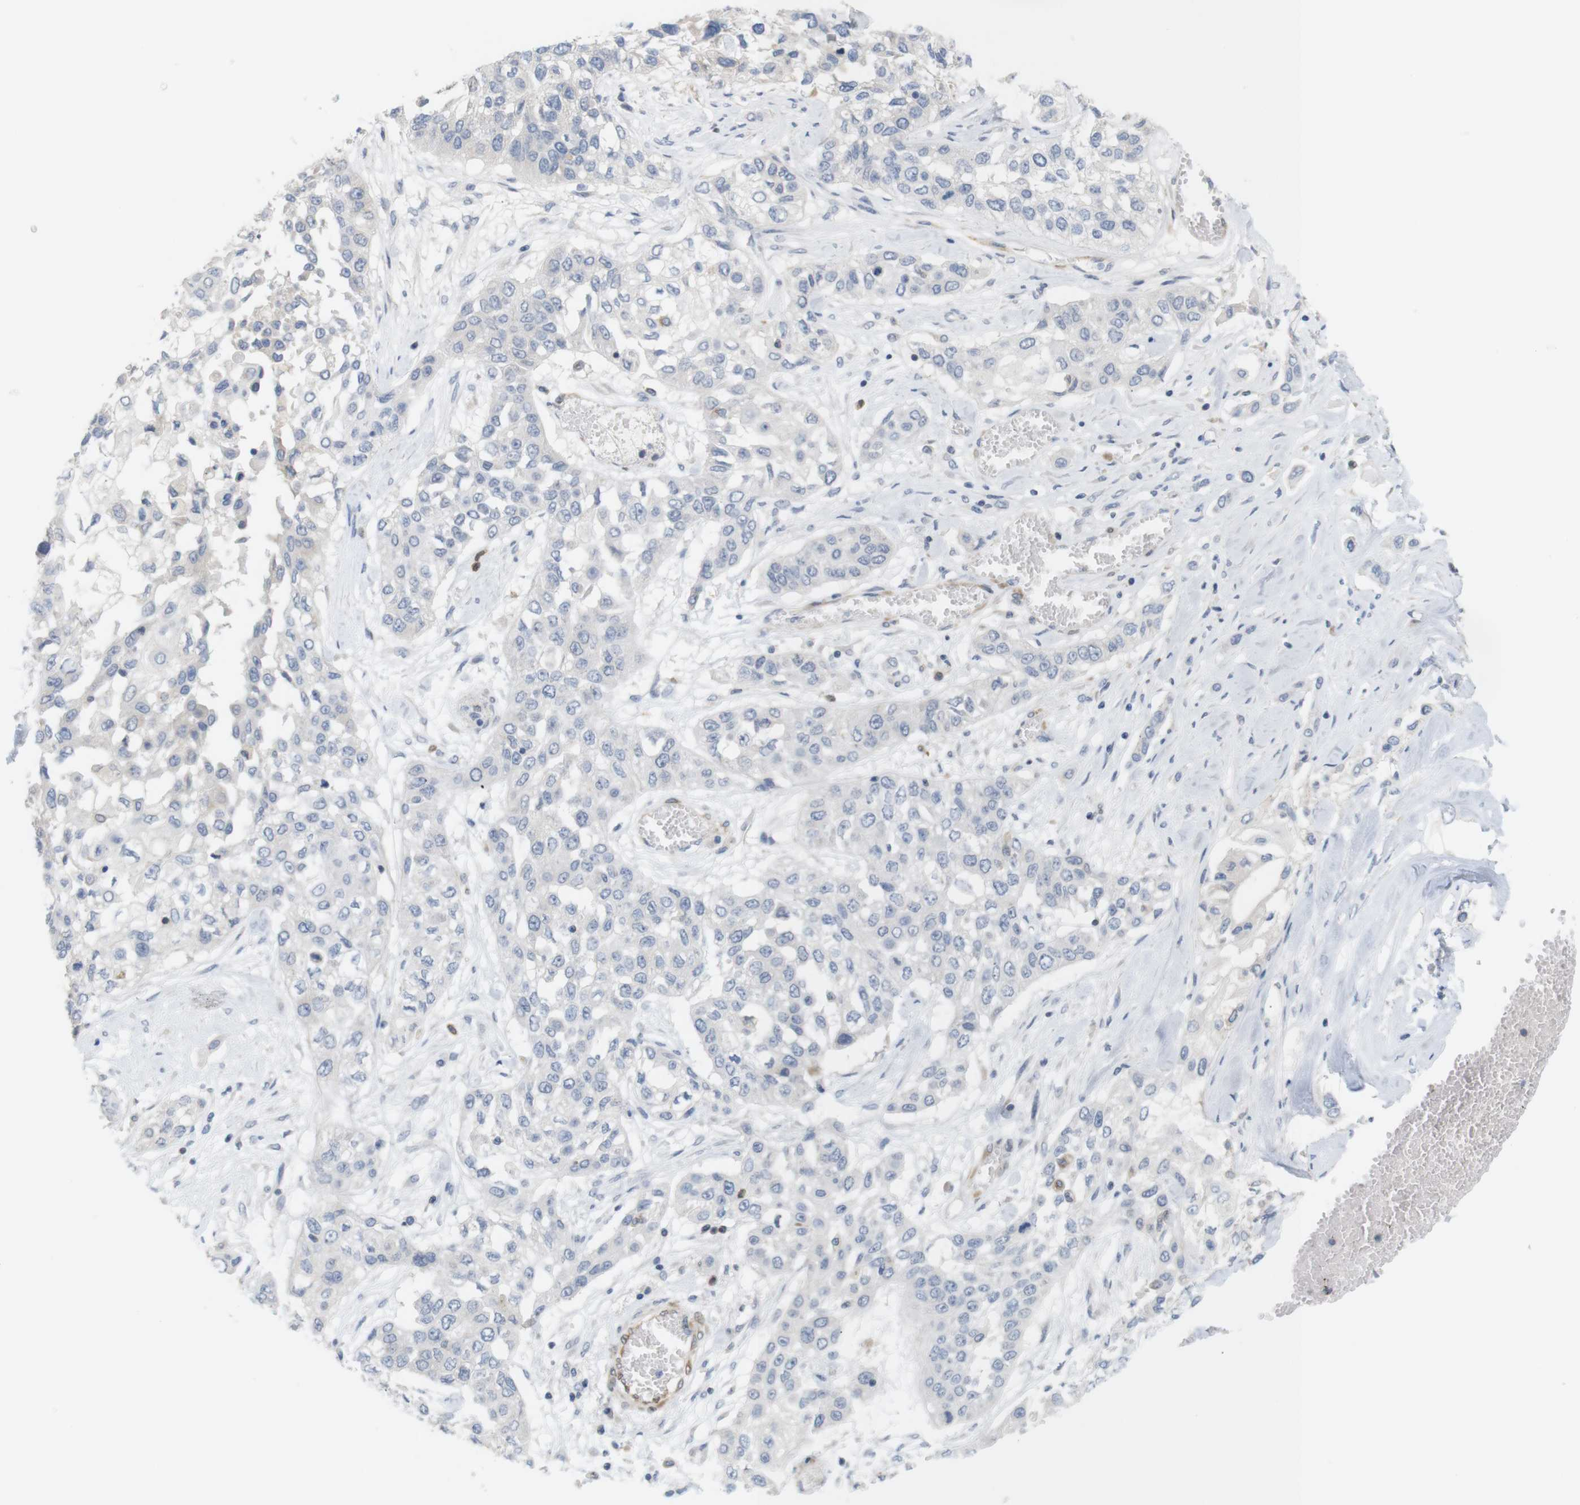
{"staining": {"intensity": "negative", "quantity": "none", "location": "none"}, "tissue": "lung cancer", "cell_type": "Tumor cells", "image_type": "cancer", "snomed": [{"axis": "morphology", "description": "Squamous cell carcinoma, NOS"}, {"axis": "topography", "description": "Lung"}], "caption": "An immunohistochemistry (IHC) micrograph of lung cancer (squamous cell carcinoma) is shown. There is no staining in tumor cells of lung cancer (squamous cell carcinoma).", "gene": "ITPR1", "patient": {"sex": "male", "age": 71}}